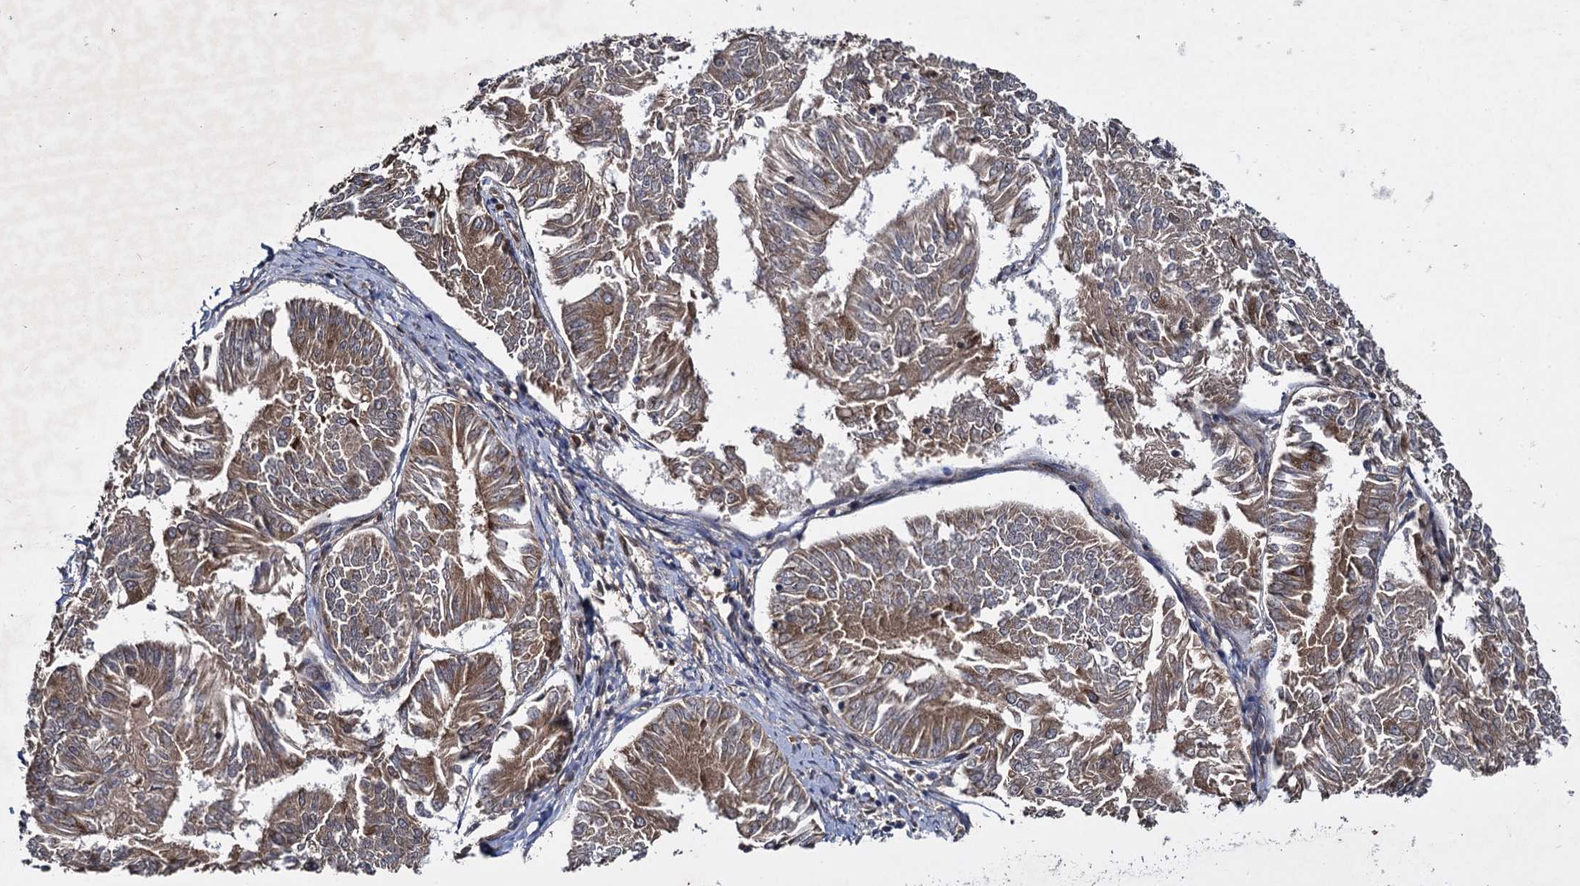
{"staining": {"intensity": "moderate", "quantity": ">75%", "location": "cytoplasmic/membranous"}, "tissue": "endometrial cancer", "cell_type": "Tumor cells", "image_type": "cancer", "snomed": [{"axis": "morphology", "description": "Adenocarcinoma, NOS"}, {"axis": "topography", "description": "Endometrium"}], "caption": "Immunohistochemistry (DAB (3,3'-diaminobenzidine)) staining of endometrial cancer demonstrates moderate cytoplasmic/membranous protein expression in approximately >75% of tumor cells.", "gene": "DCP1B", "patient": {"sex": "female", "age": 58}}